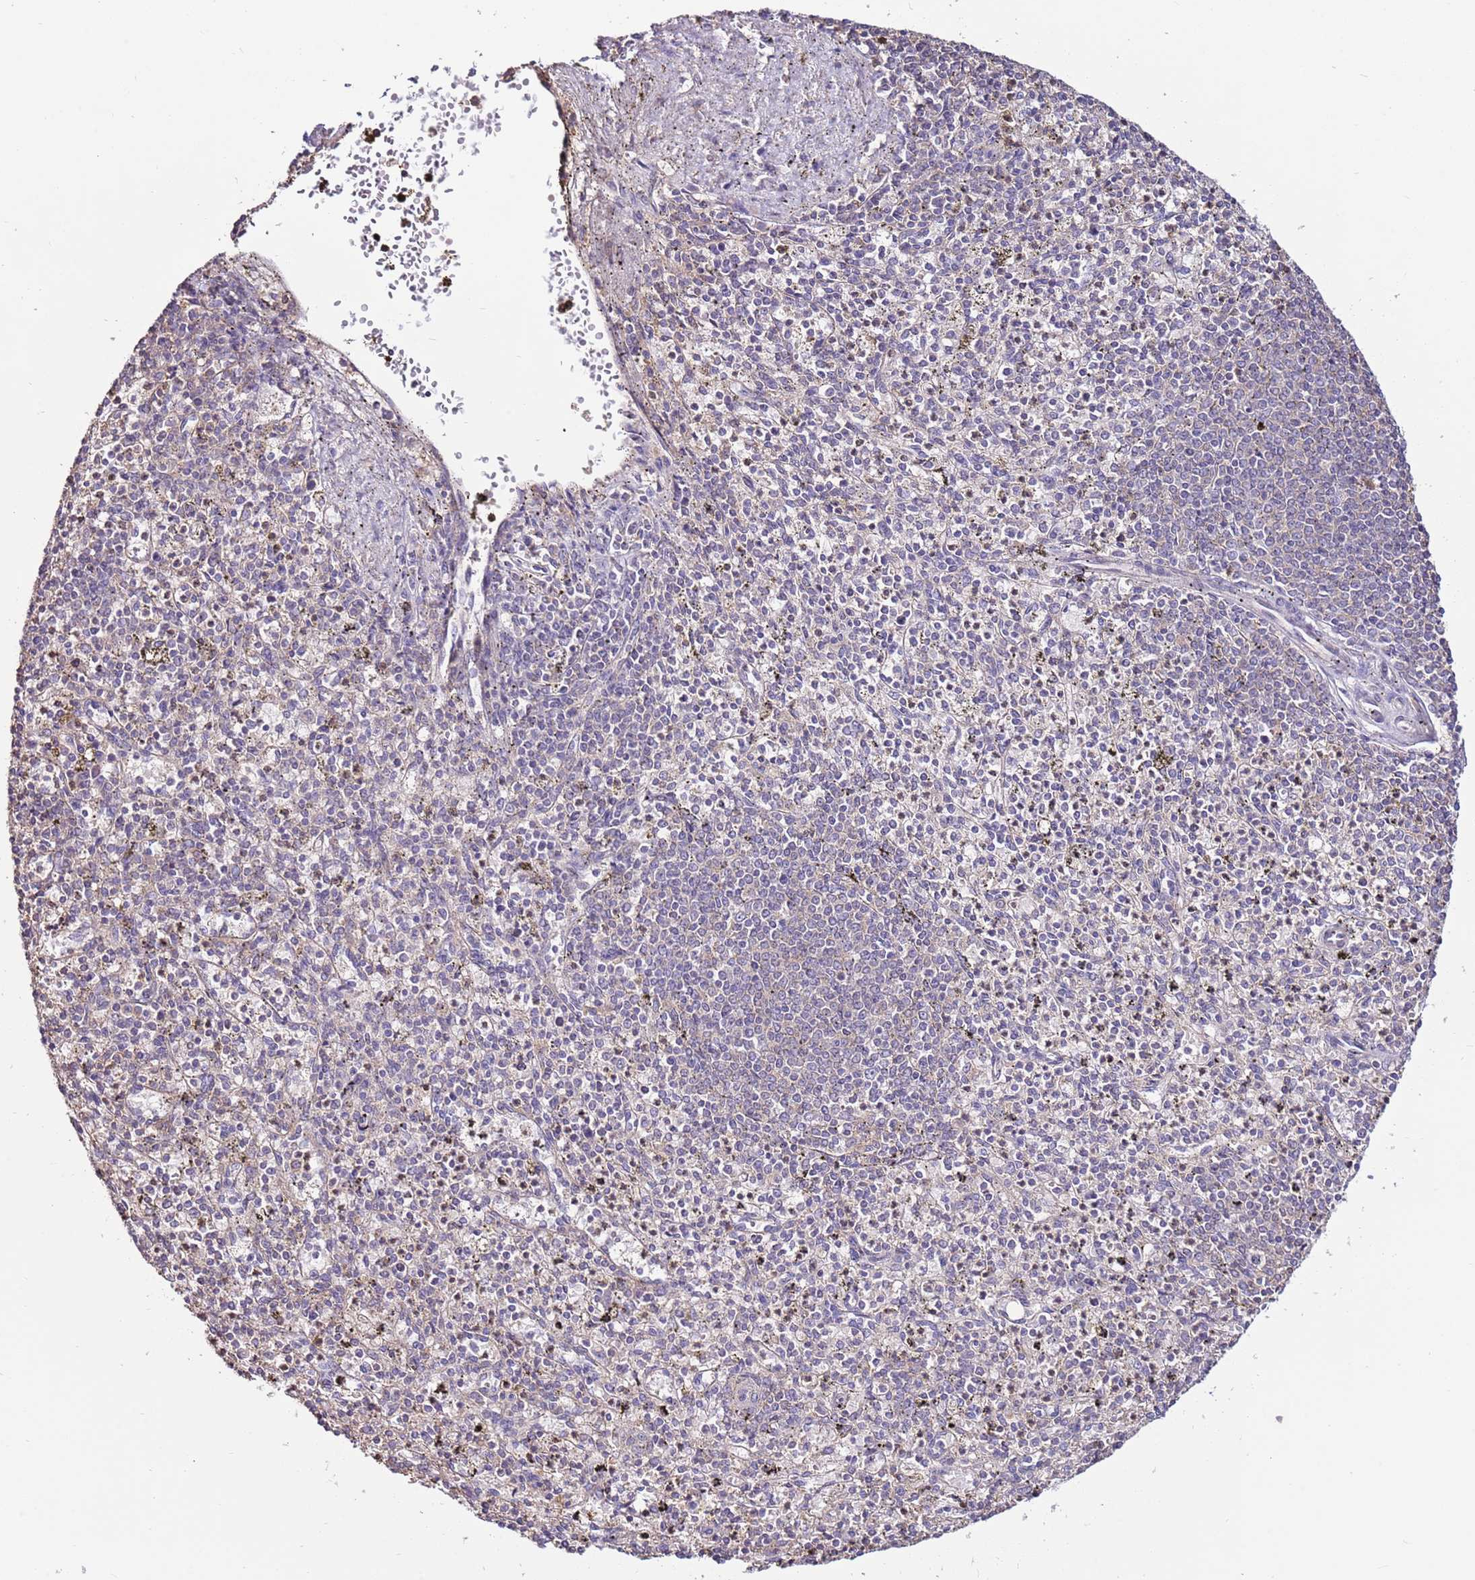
{"staining": {"intensity": "negative", "quantity": "none", "location": "none"}, "tissue": "spleen", "cell_type": "Cells in red pulp", "image_type": "normal", "snomed": [{"axis": "morphology", "description": "Normal tissue, NOS"}, {"axis": "topography", "description": "Spleen"}], "caption": "Unremarkable spleen was stained to show a protein in brown. There is no significant expression in cells in red pulp.", "gene": "EVA1B", "patient": {"sex": "male", "age": 72}}